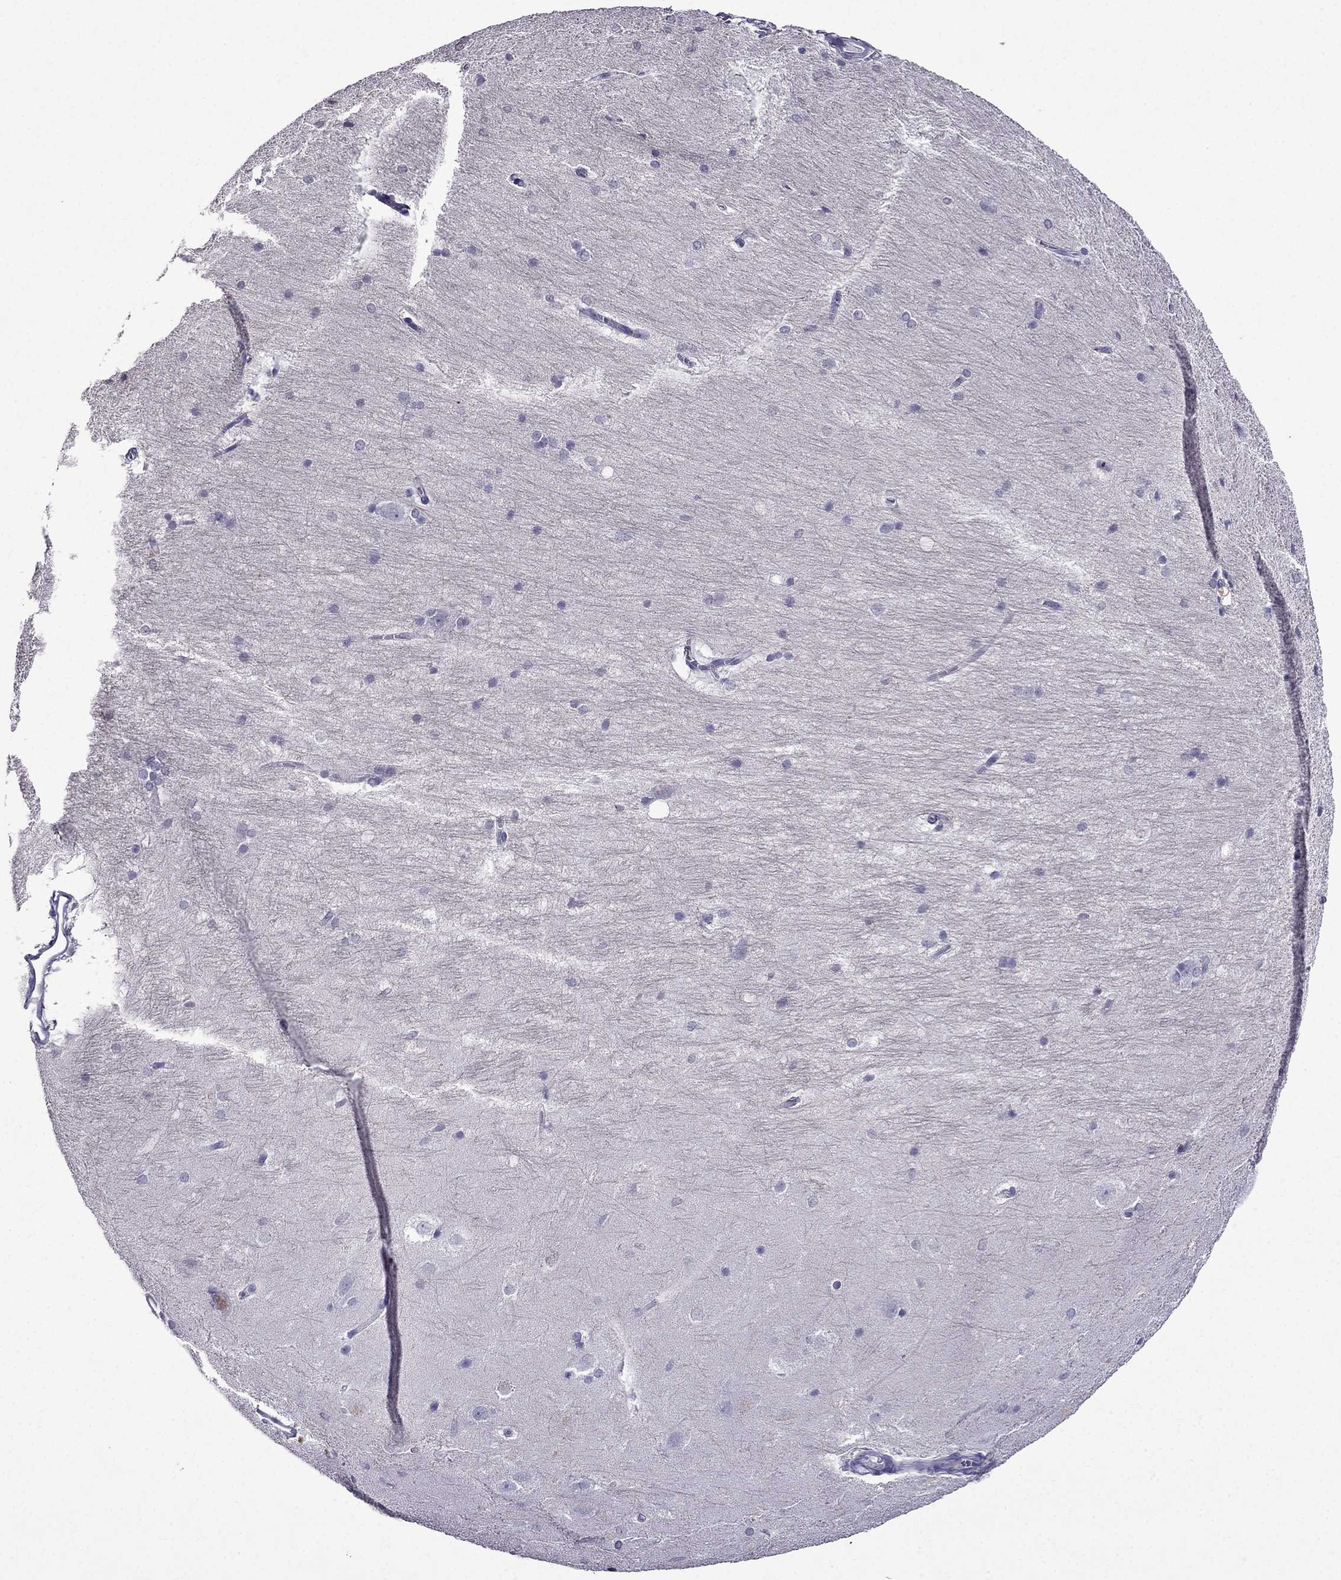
{"staining": {"intensity": "negative", "quantity": "none", "location": "none"}, "tissue": "hippocampus", "cell_type": "Glial cells", "image_type": "normal", "snomed": [{"axis": "morphology", "description": "Normal tissue, NOS"}, {"axis": "topography", "description": "Cerebral cortex"}, {"axis": "topography", "description": "Hippocampus"}], "caption": "Immunohistochemistry (IHC) photomicrograph of normal human hippocampus stained for a protein (brown), which displays no expression in glial cells.", "gene": "DNAH17", "patient": {"sex": "female", "age": 19}}